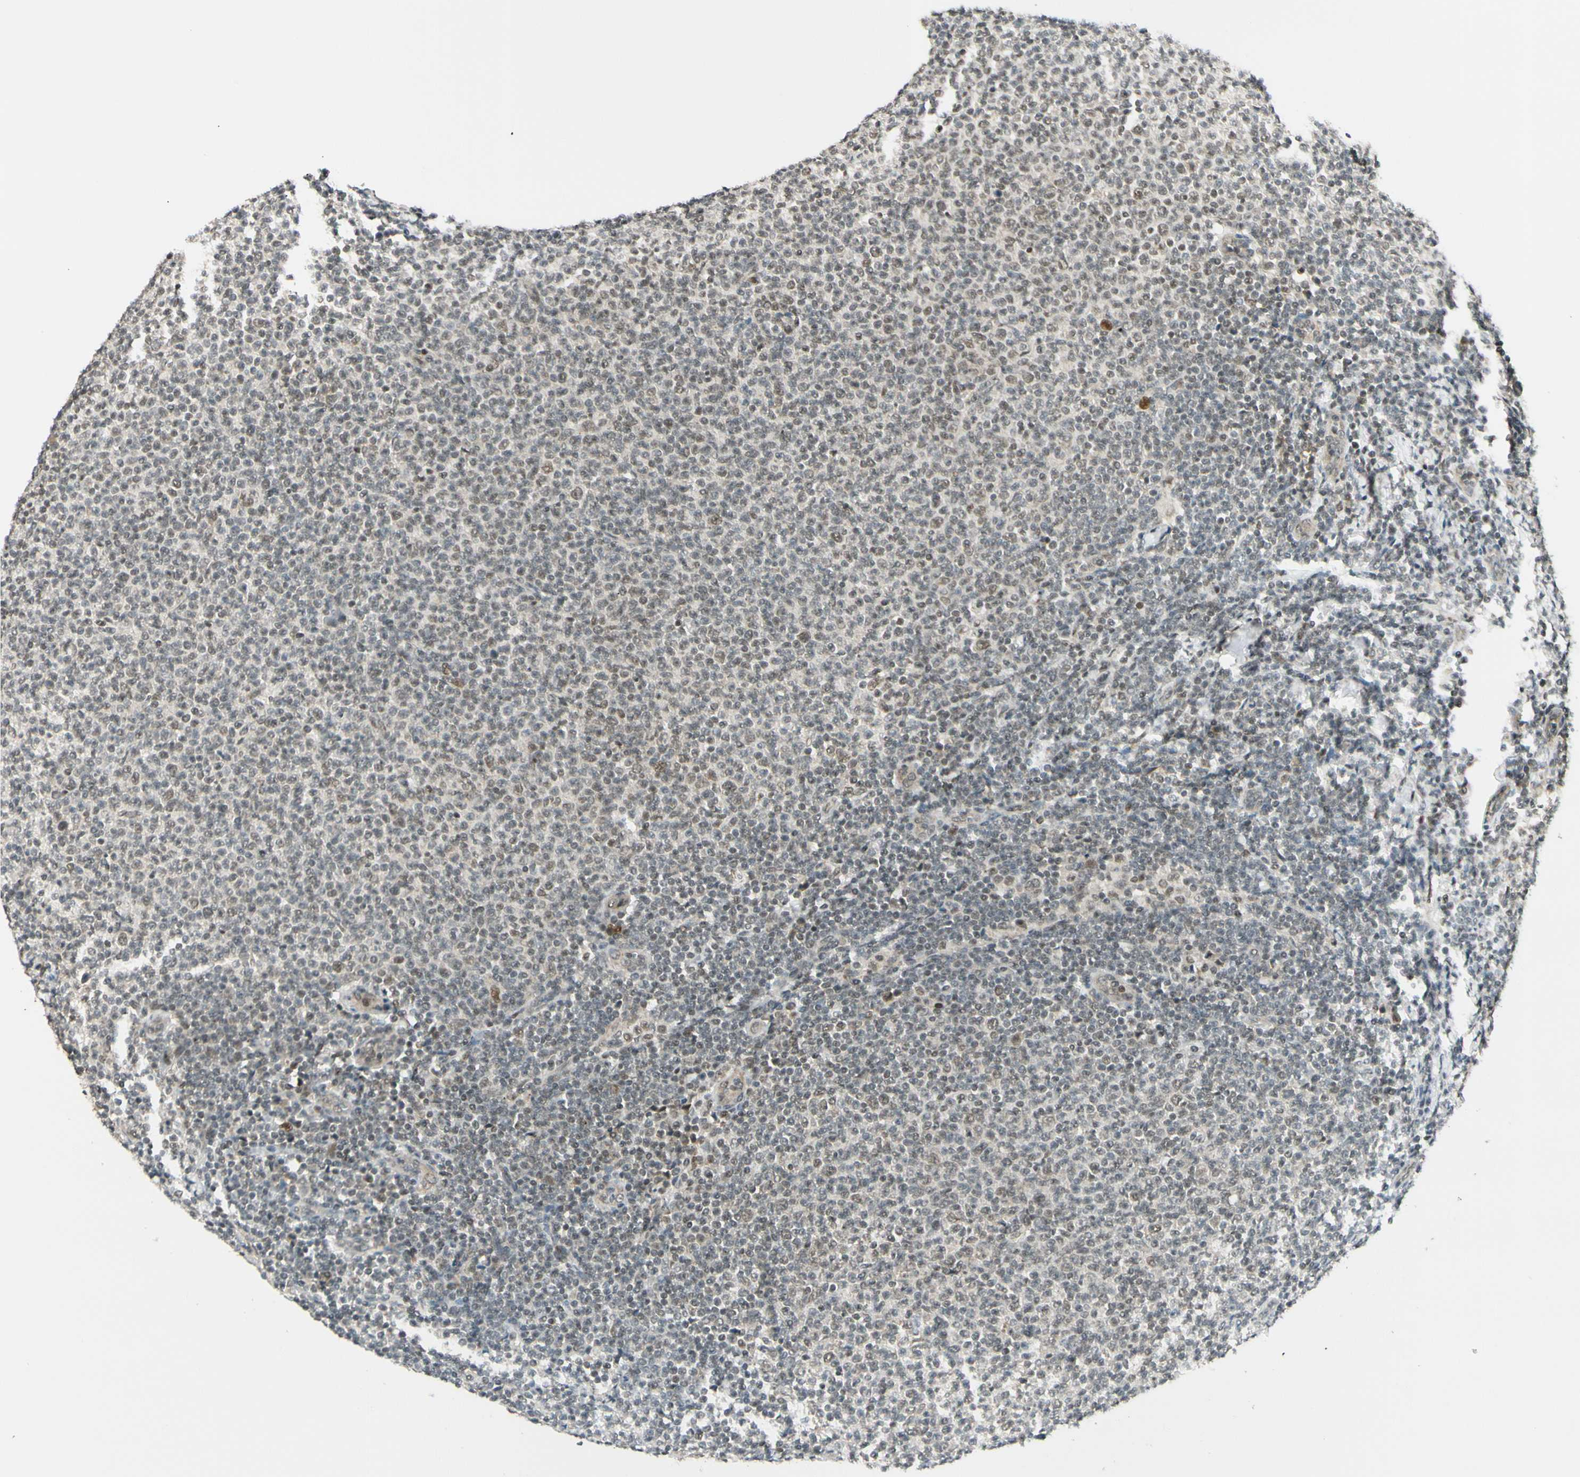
{"staining": {"intensity": "negative", "quantity": "none", "location": "none"}, "tissue": "lymphoma", "cell_type": "Tumor cells", "image_type": "cancer", "snomed": [{"axis": "morphology", "description": "Malignant lymphoma, non-Hodgkin's type, Low grade"}, {"axis": "topography", "description": "Lymph node"}], "caption": "A high-resolution micrograph shows immunohistochemistry staining of lymphoma, which displays no significant positivity in tumor cells.", "gene": "BRMS1", "patient": {"sex": "male", "age": 66}}